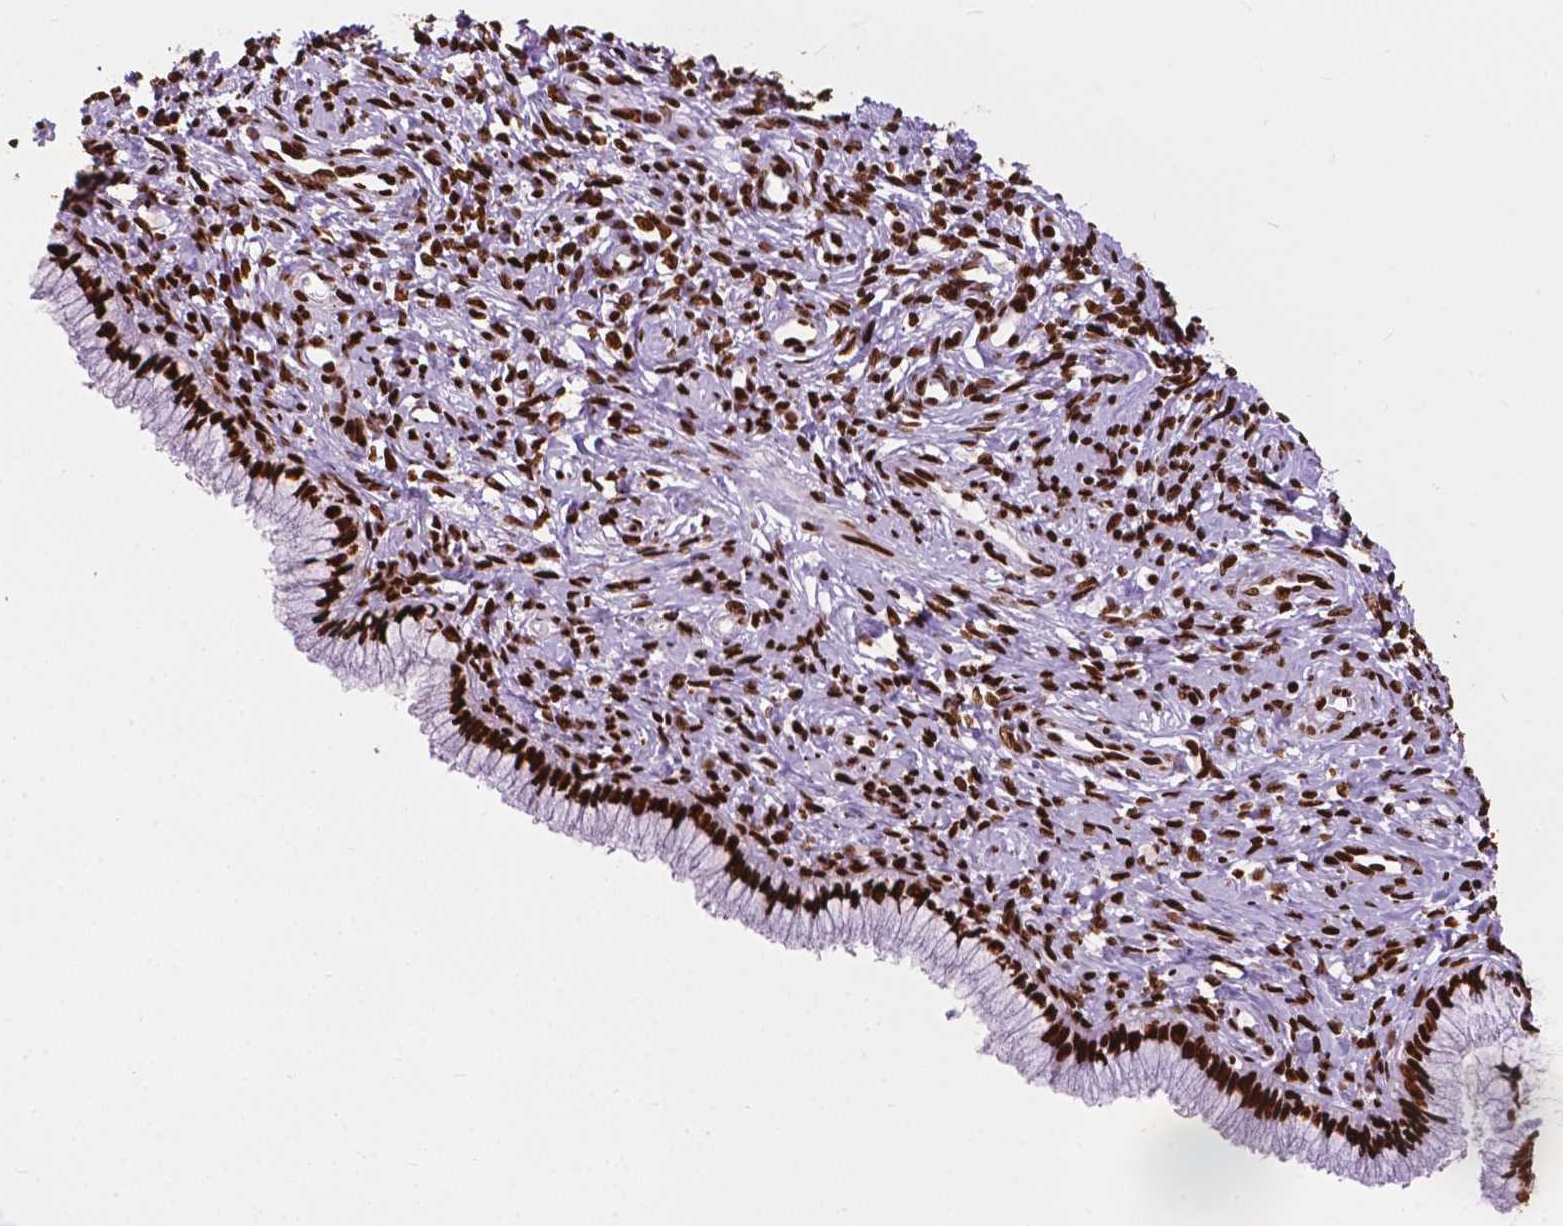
{"staining": {"intensity": "strong", "quantity": ">75%", "location": "nuclear"}, "tissue": "cervix", "cell_type": "Glandular cells", "image_type": "normal", "snomed": [{"axis": "morphology", "description": "Normal tissue, NOS"}, {"axis": "topography", "description": "Cervix"}], "caption": "This is a photomicrograph of immunohistochemistry (IHC) staining of normal cervix, which shows strong positivity in the nuclear of glandular cells.", "gene": "SMIM5", "patient": {"sex": "female", "age": 37}}